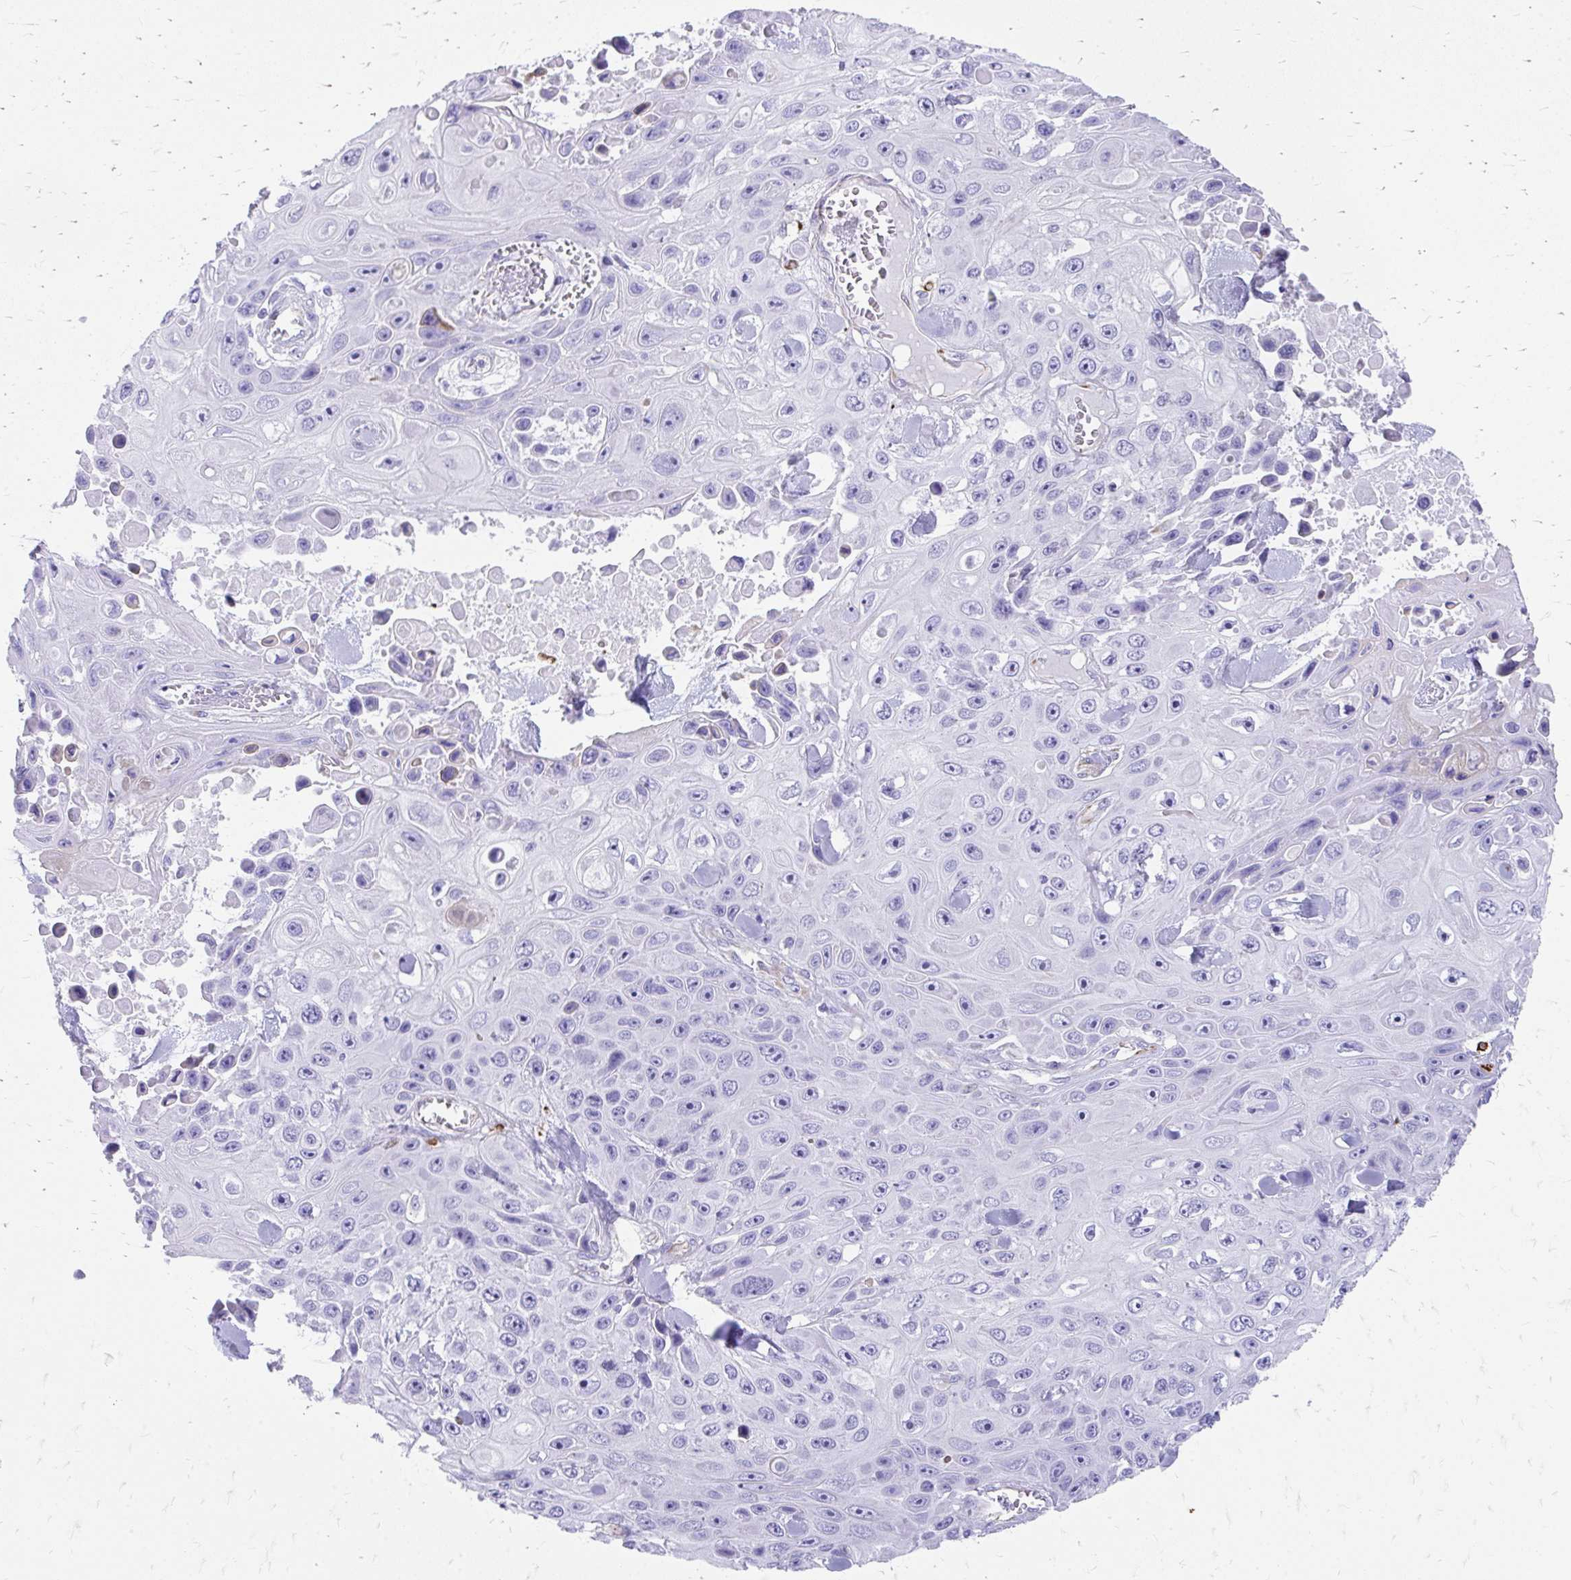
{"staining": {"intensity": "negative", "quantity": "none", "location": "none"}, "tissue": "skin cancer", "cell_type": "Tumor cells", "image_type": "cancer", "snomed": [{"axis": "morphology", "description": "Squamous cell carcinoma, NOS"}, {"axis": "topography", "description": "Skin"}], "caption": "Protein analysis of skin cancer exhibits no significant staining in tumor cells.", "gene": "ZNF699", "patient": {"sex": "male", "age": 82}}